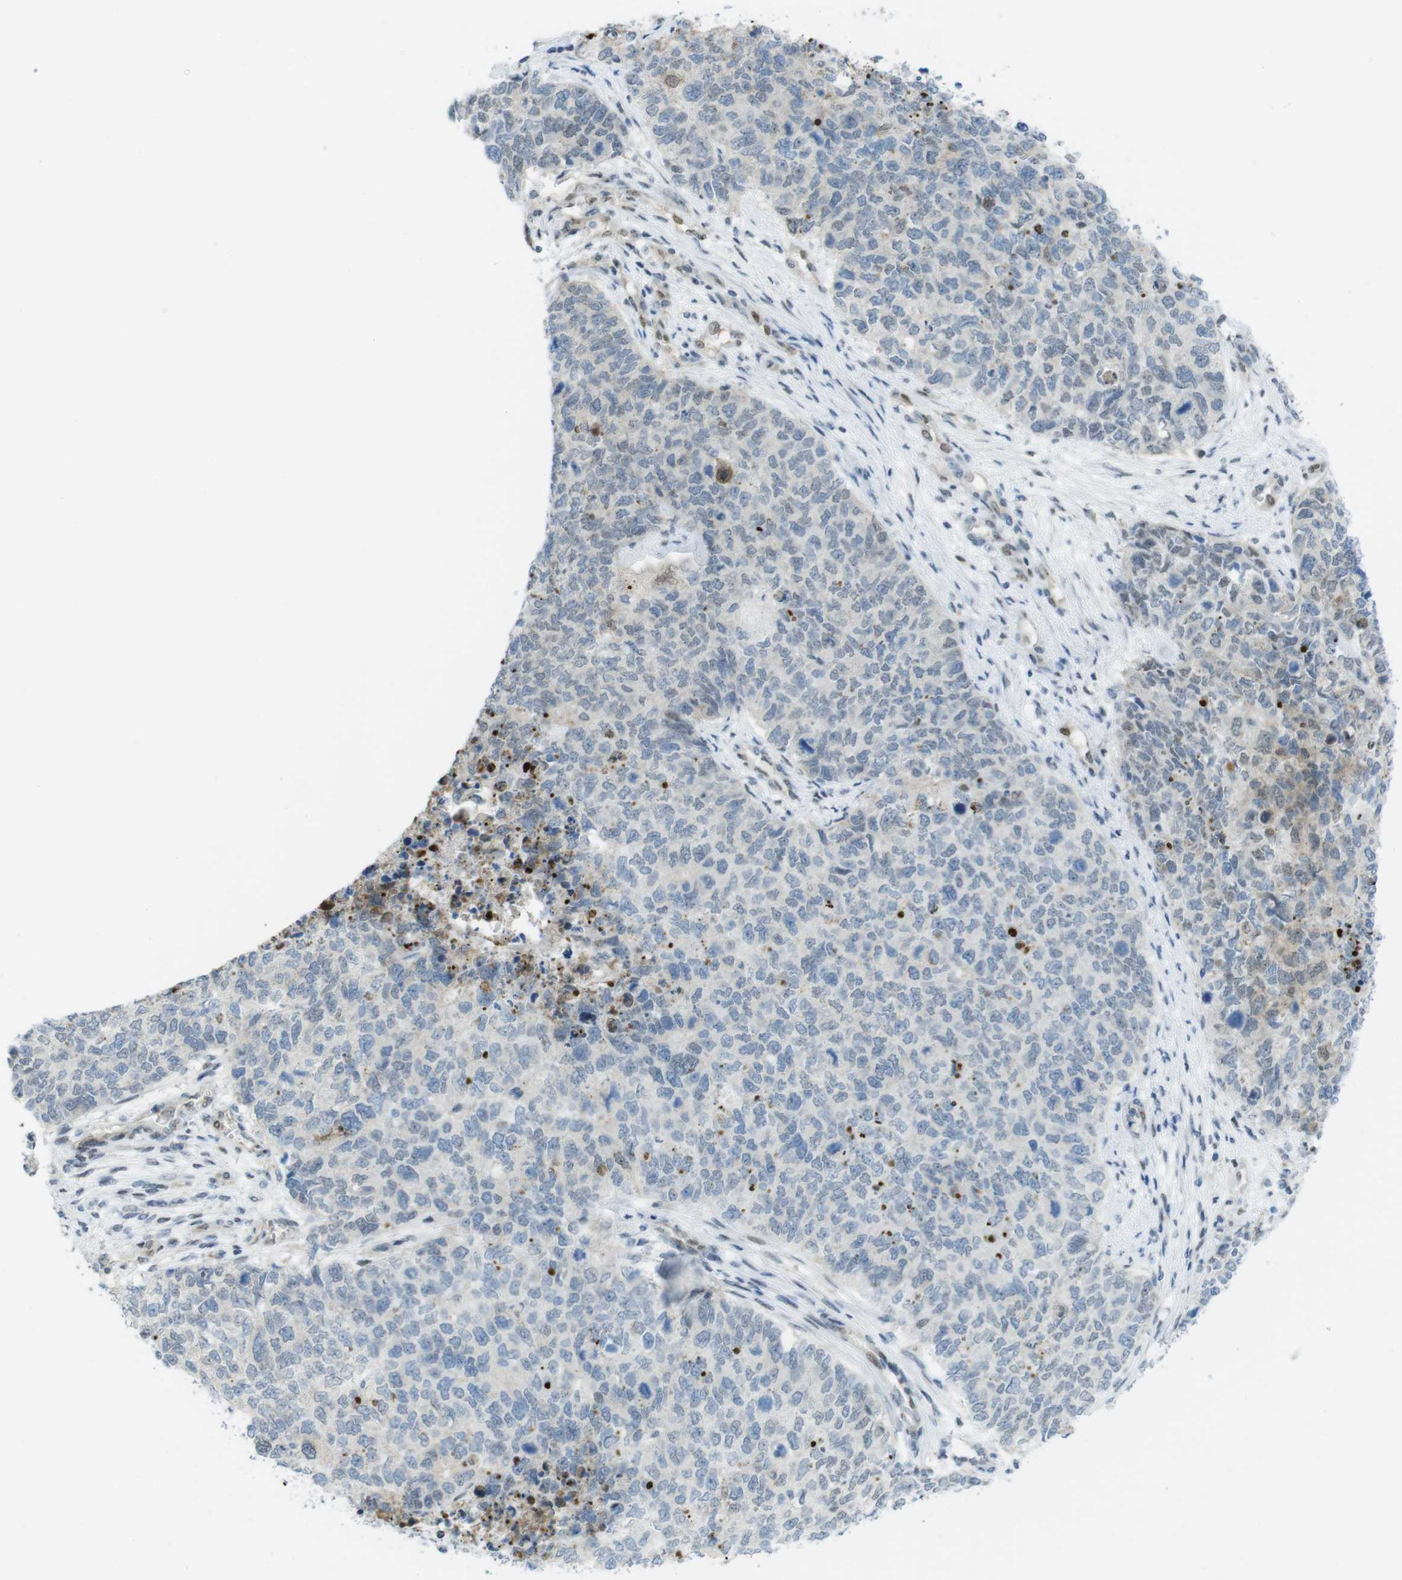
{"staining": {"intensity": "weak", "quantity": "<25%", "location": "nuclear"}, "tissue": "cervical cancer", "cell_type": "Tumor cells", "image_type": "cancer", "snomed": [{"axis": "morphology", "description": "Squamous cell carcinoma, NOS"}, {"axis": "topography", "description": "Cervix"}], "caption": "Immunohistochemical staining of human cervical squamous cell carcinoma displays no significant positivity in tumor cells.", "gene": "UBB", "patient": {"sex": "female", "age": 63}}